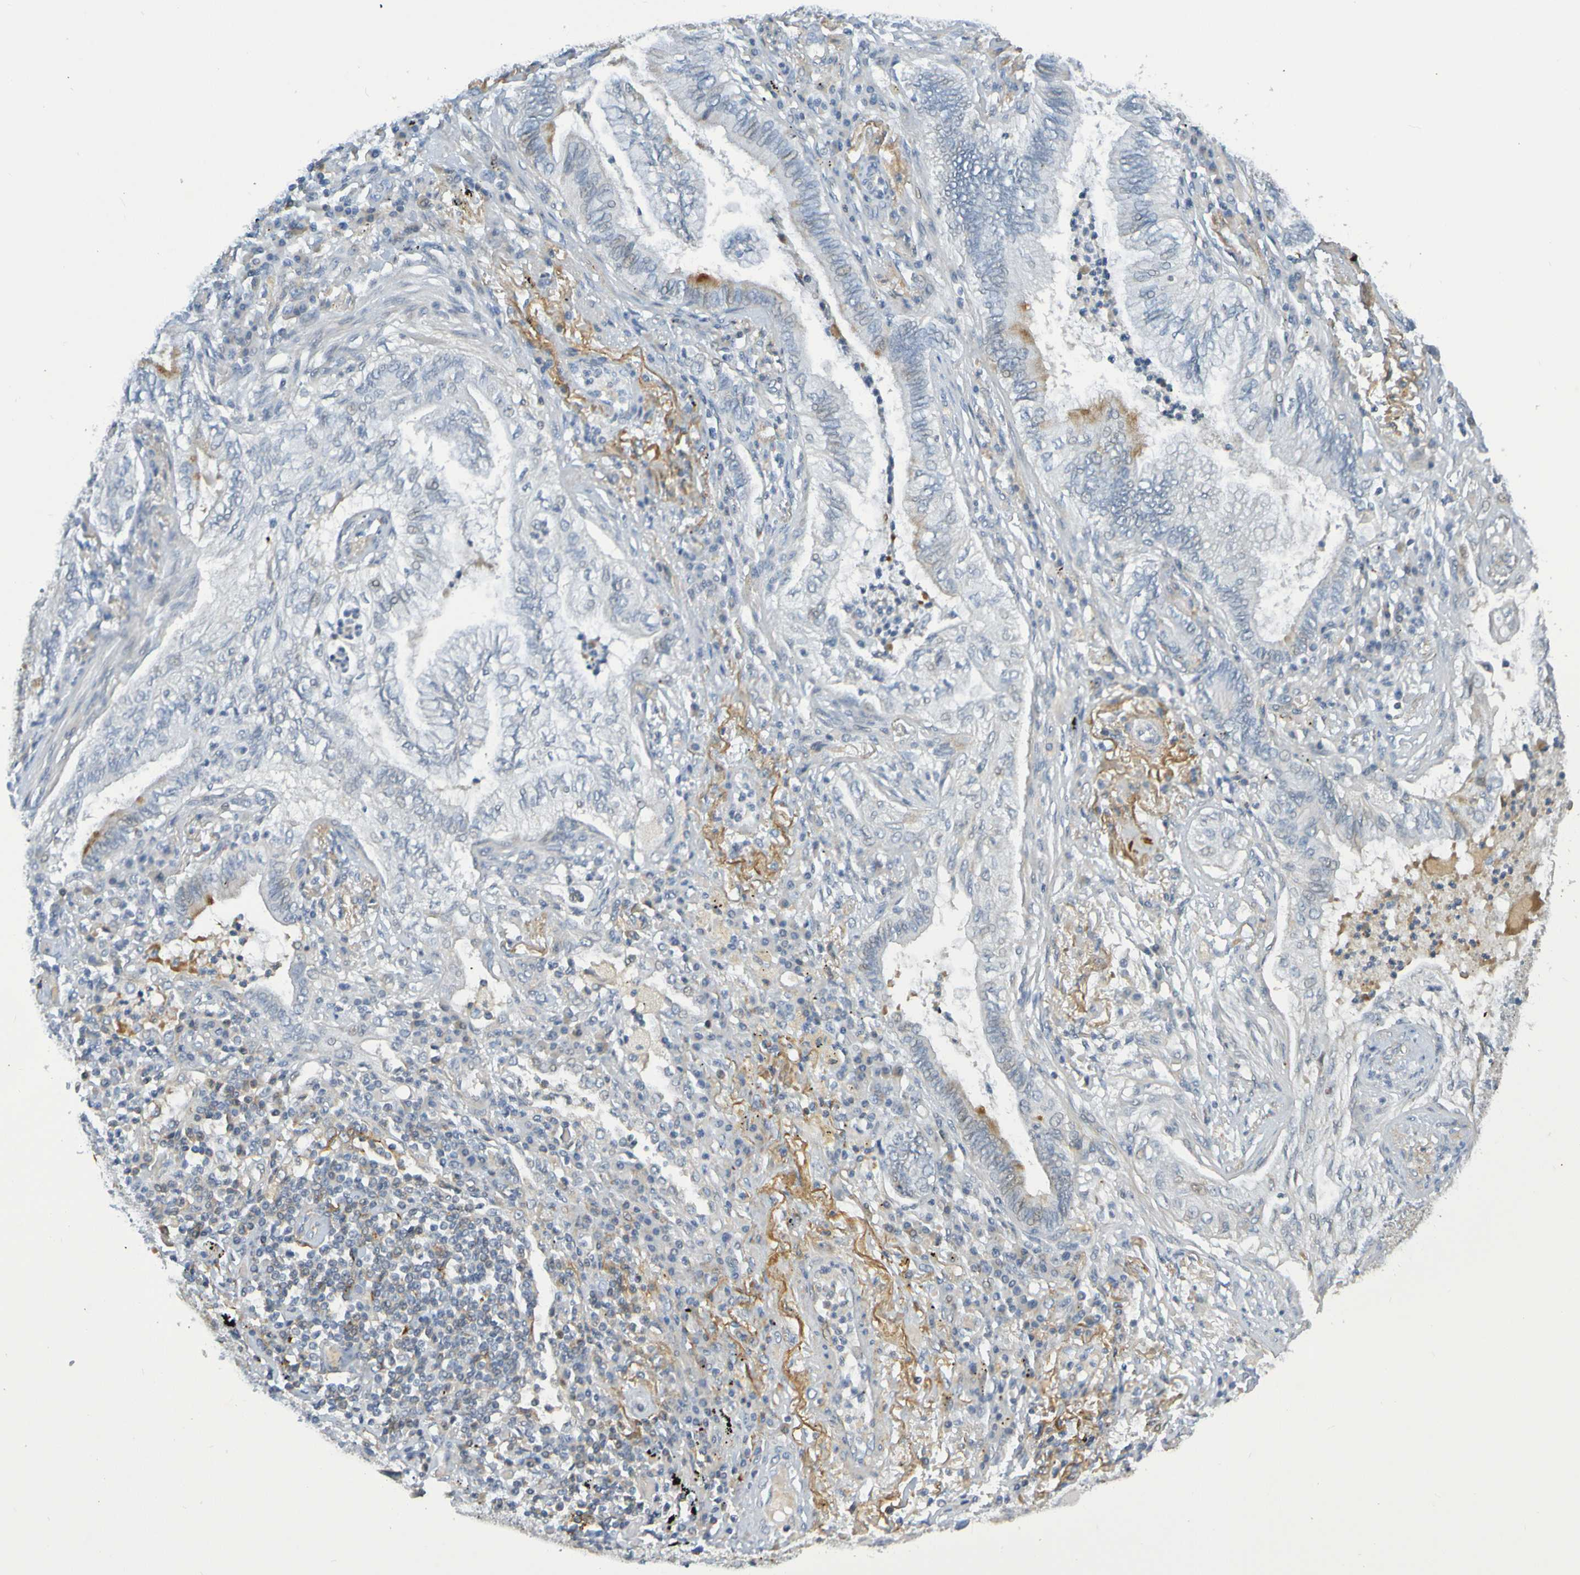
{"staining": {"intensity": "moderate", "quantity": "<25%", "location": "cytoplasmic/membranous"}, "tissue": "lung cancer", "cell_type": "Tumor cells", "image_type": "cancer", "snomed": [{"axis": "morphology", "description": "Normal tissue, NOS"}, {"axis": "morphology", "description": "Adenocarcinoma, NOS"}, {"axis": "topography", "description": "Bronchus"}, {"axis": "topography", "description": "Lung"}], "caption": "A low amount of moderate cytoplasmic/membranous positivity is seen in about <25% of tumor cells in adenocarcinoma (lung) tissue.", "gene": "IL10", "patient": {"sex": "female", "age": 70}}